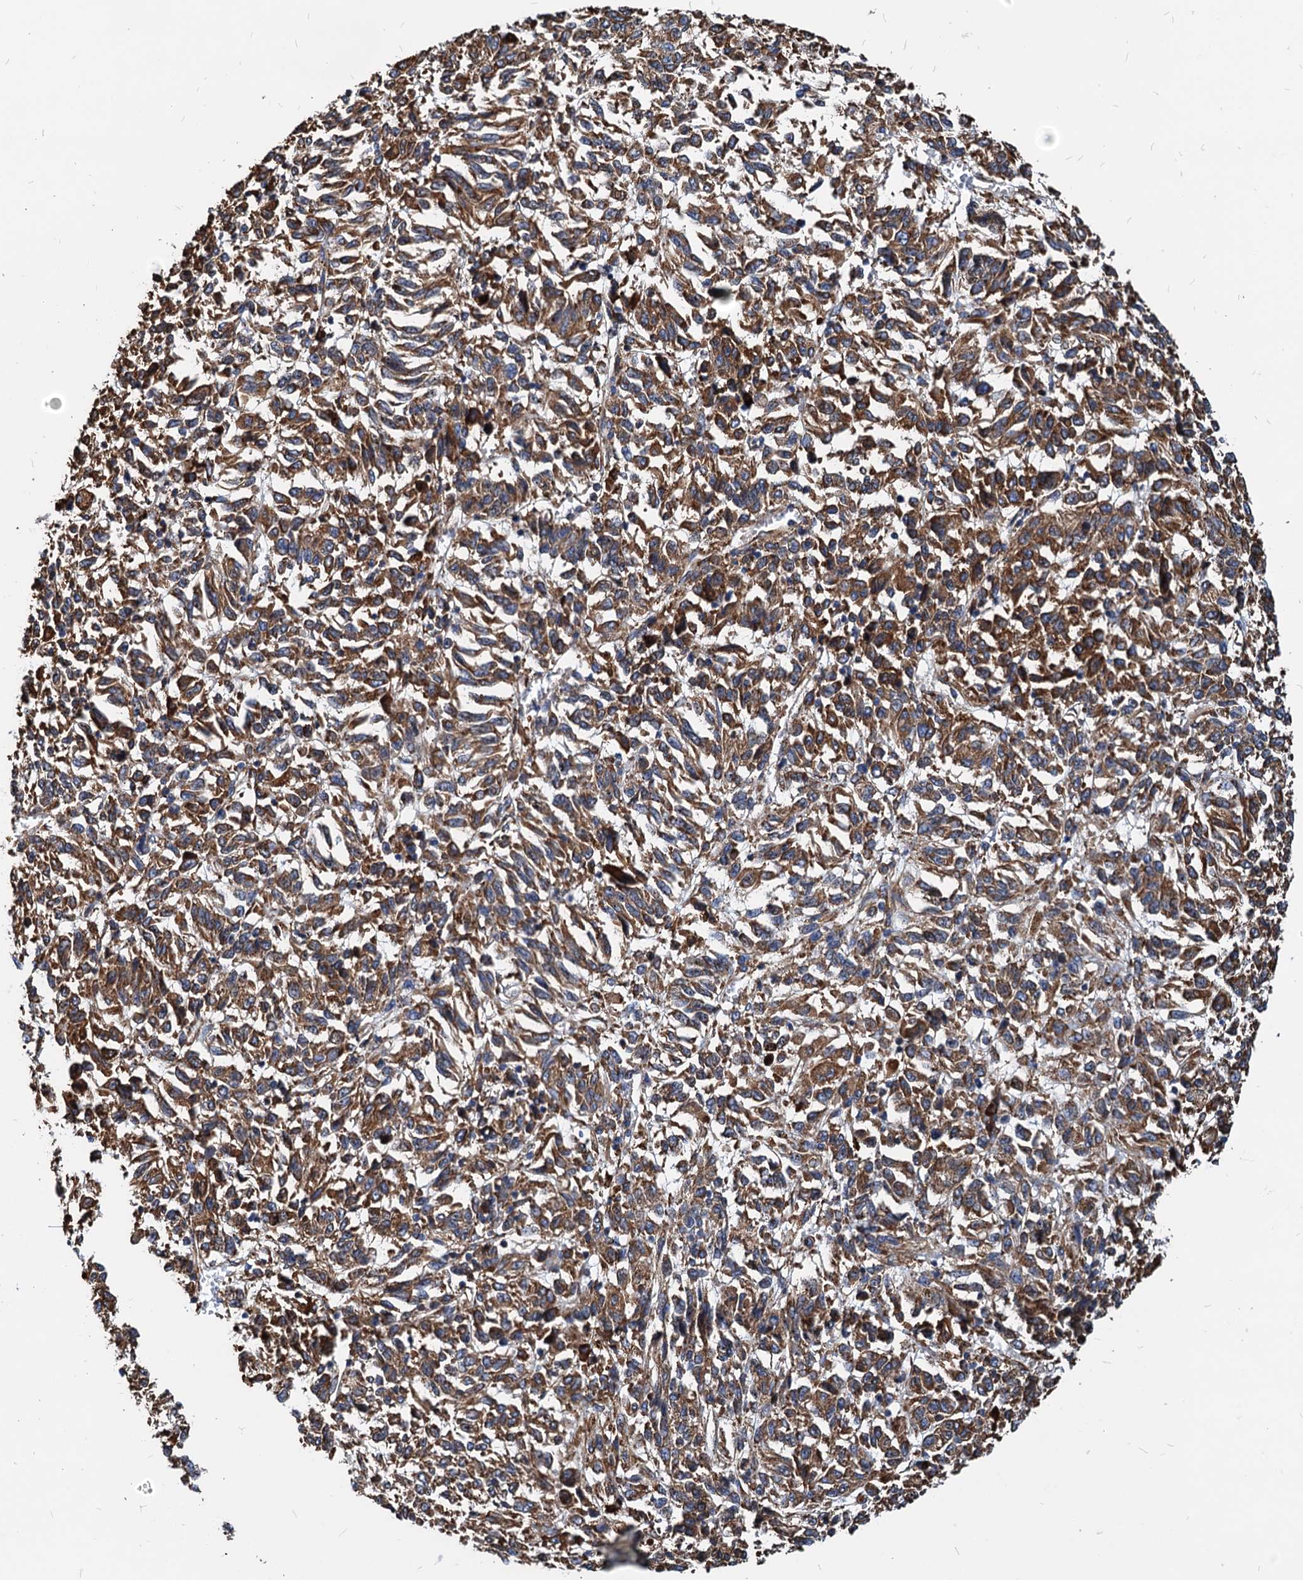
{"staining": {"intensity": "moderate", "quantity": ">75%", "location": "cytoplasmic/membranous"}, "tissue": "melanoma", "cell_type": "Tumor cells", "image_type": "cancer", "snomed": [{"axis": "morphology", "description": "Malignant melanoma, Metastatic site"}, {"axis": "topography", "description": "Lung"}], "caption": "Human melanoma stained with a brown dye demonstrates moderate cytoplasmic/membranous positive staining in approximately >75% of tumor cells.", "gene": "HSPA5", "patient": {"sex": "male", "age": 64}}